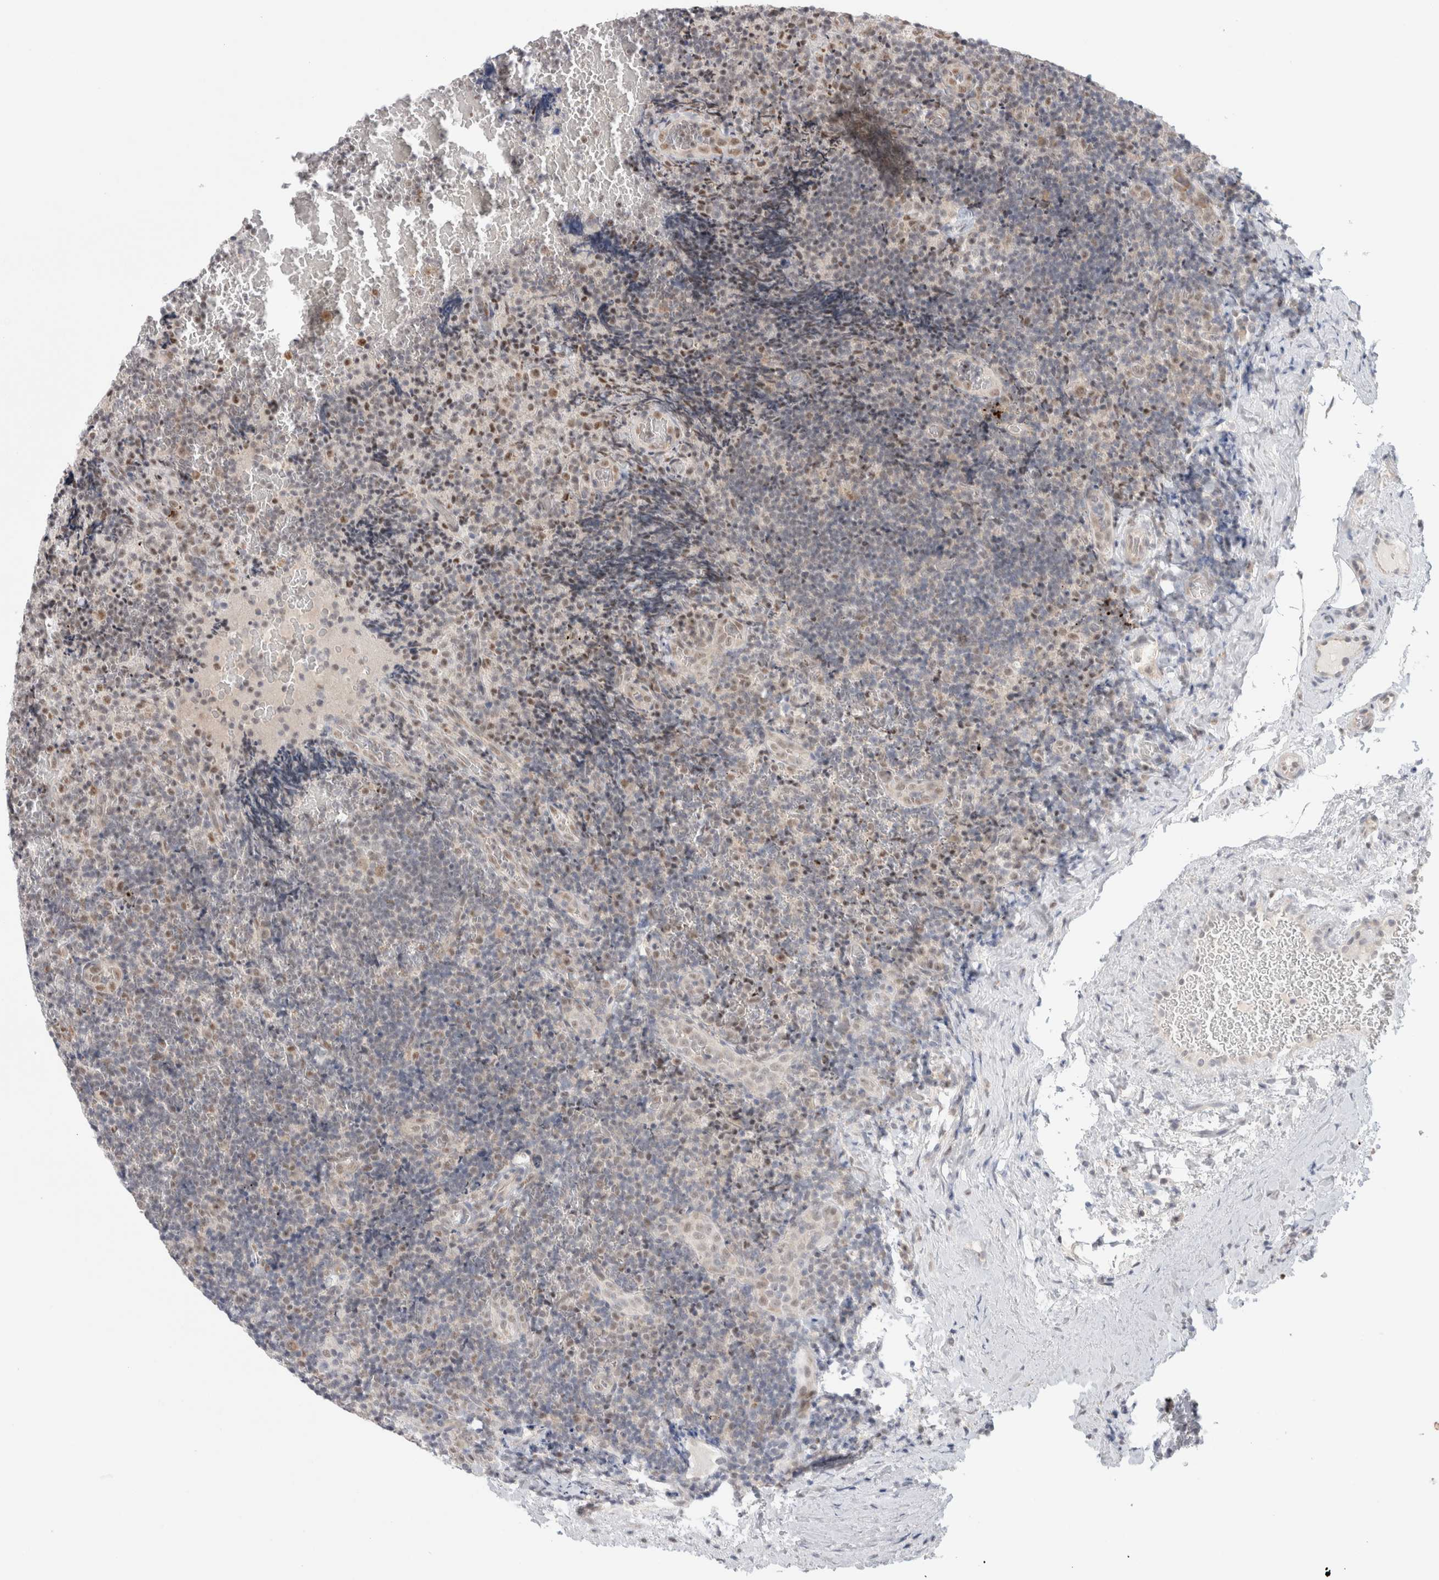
{"staining": {"intensity": "moderate", "quantity": "<25%", "location": "nuclear"}, "tissue": "lymphoma", "cell_type": "Tumor cells", "image_type": "cancer", "snomed": [{"axis": "morphology", "description": "Malignant lymphoma, non-Hodgkin's type, High grade"}, {"axis": "topography", "description": "Tonsil"}], "caption": "Brown immunohistochemical staining in lymphoma shows moderate nuclear staining in approximately <25% of tumor cells.", "gene": "TRMT12", "patient": {"sex": "female", "age": 36}}